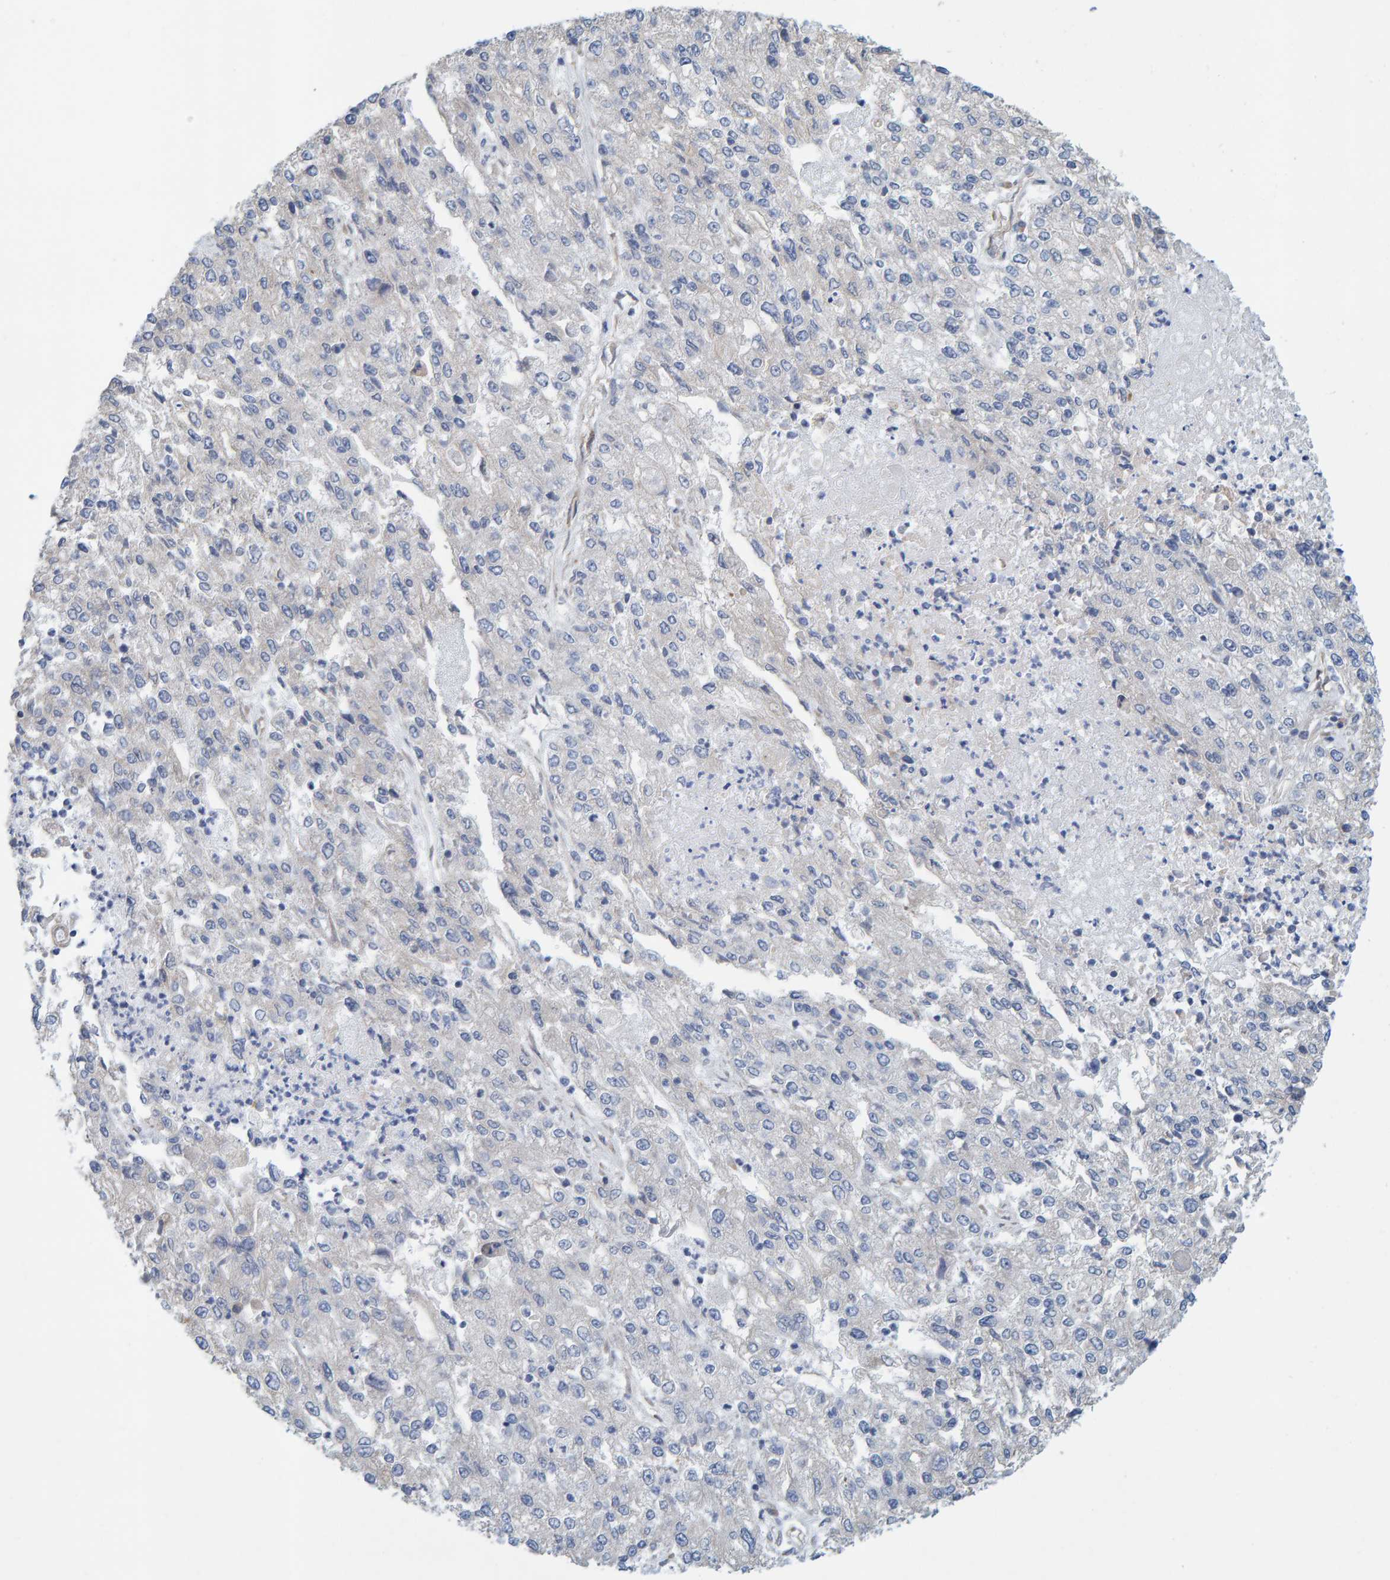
{"staining": {"intensity": "negative", "quantity": "none", "location": "none"}, "tissue": "endometrial cancer", "cell_type": "Tumor cells", "image_type": "cancer", "snomed": [{"axis": "morphology", "description": "Adenocarcinoma, NOS"}, {"axis": "topography", "description": "Endometrium"}], "caption": "IHC image of neoplastic tissue: human endometrial cancer (adenocarcinoma) stained with DAB (3,3'-diaminobenzidine) reveals no significant protein expression in tumor cells.", "gene": "PRKD2", "patient": {"sex": "female", "age": 49}}